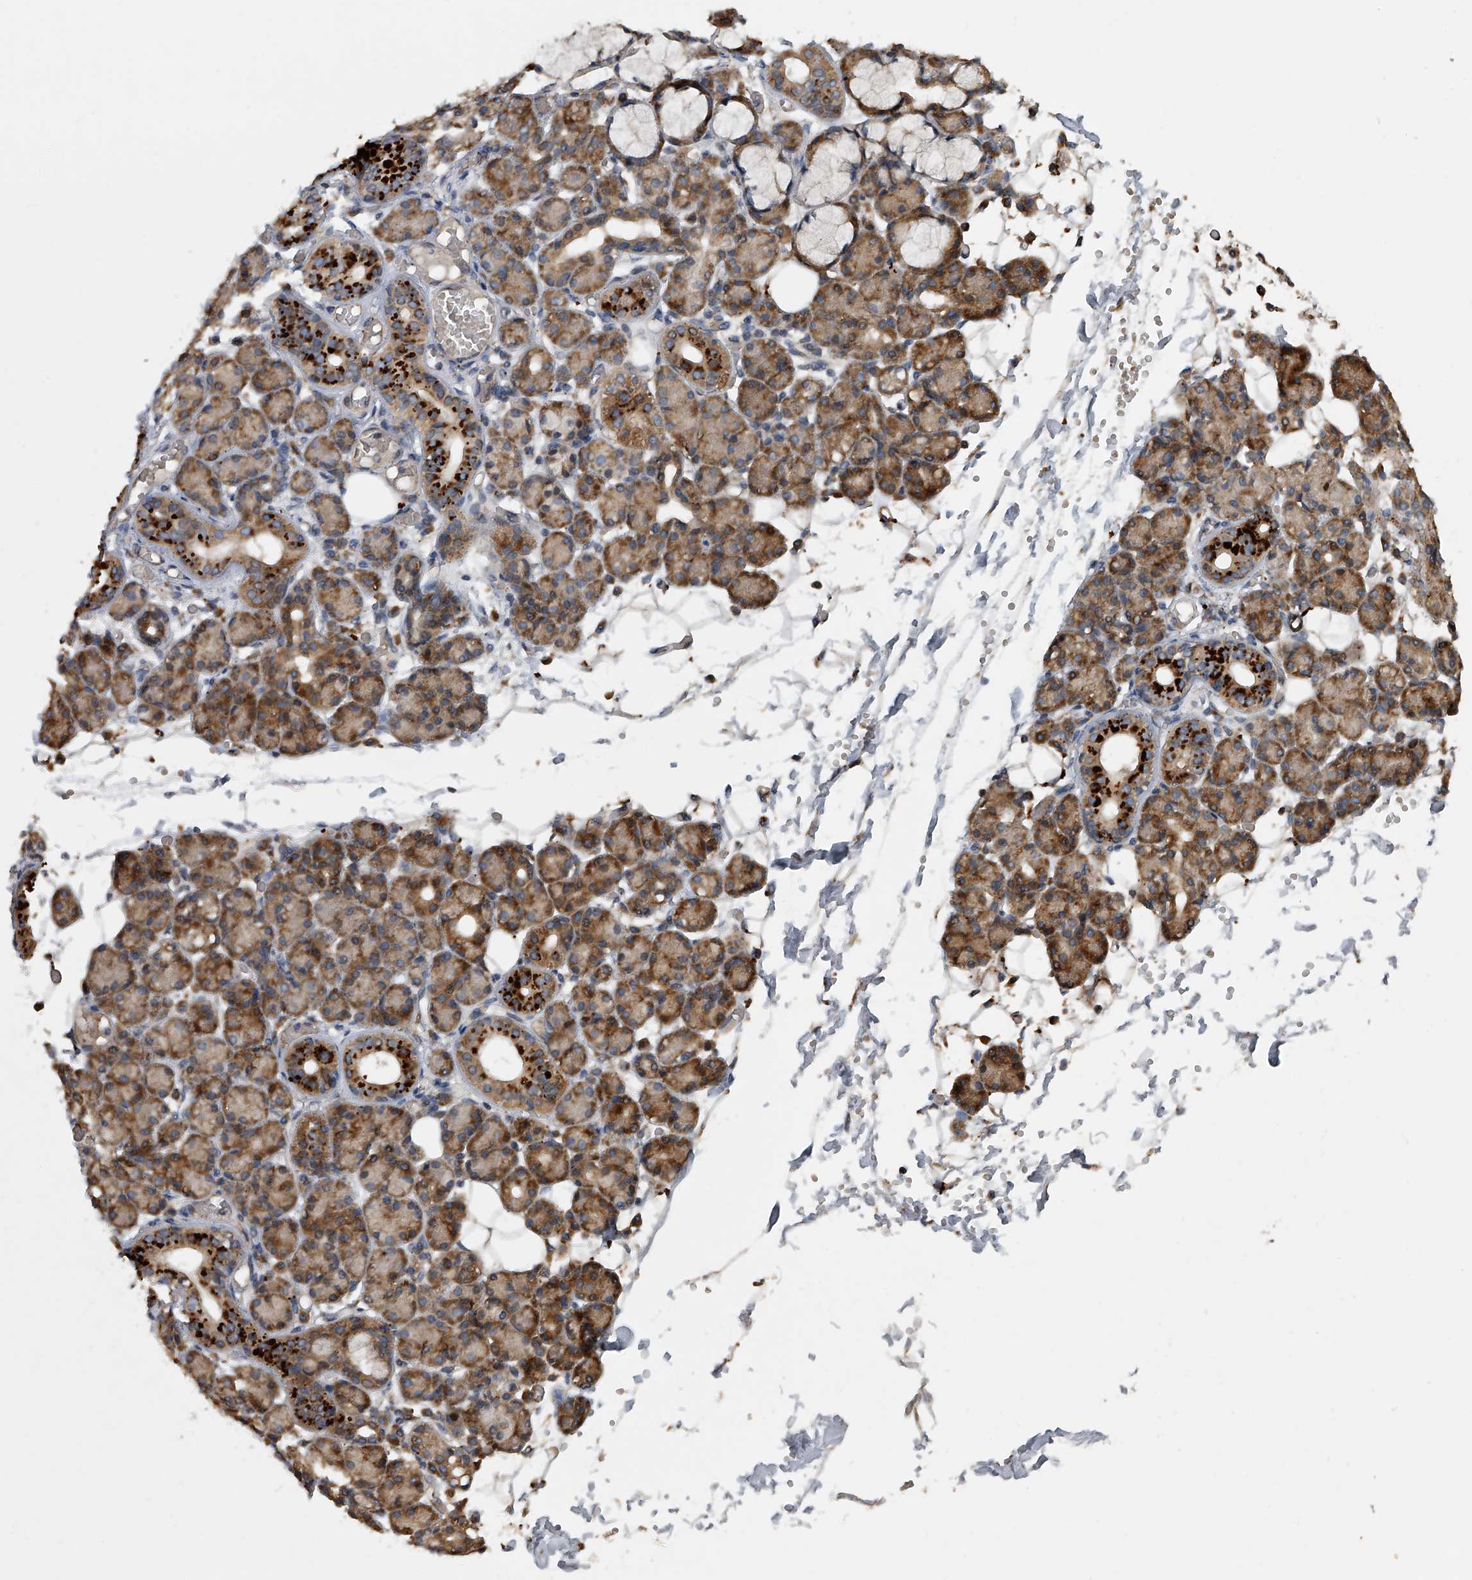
{"staining": {"intensity": "strong", "quantity": "25%-75%", "location": "cytoplasmic/membranous"}, "tissue": "salivary gland", "cell_type": "Glandular cells", "image_type": "normal", "snomed": [{"axis": "morphology", "description": "Normal tissue, NOS"}, {"axis": "topography", "description": "Salivary gland"}], "caption": "Immunohistochemical staining of unremarkable salivary gland demonstrates strong cytoplasmic/membranous protein expression in approximately 25%-75% of glandular cells. The staining was performed using DAB to visualize the protein expression in brown, while the nuclei were stained in blue with hematoxylin (Magnification: 20x).", "gene": "DOCK9", "patient": {"sex": "male", "age": 63}}